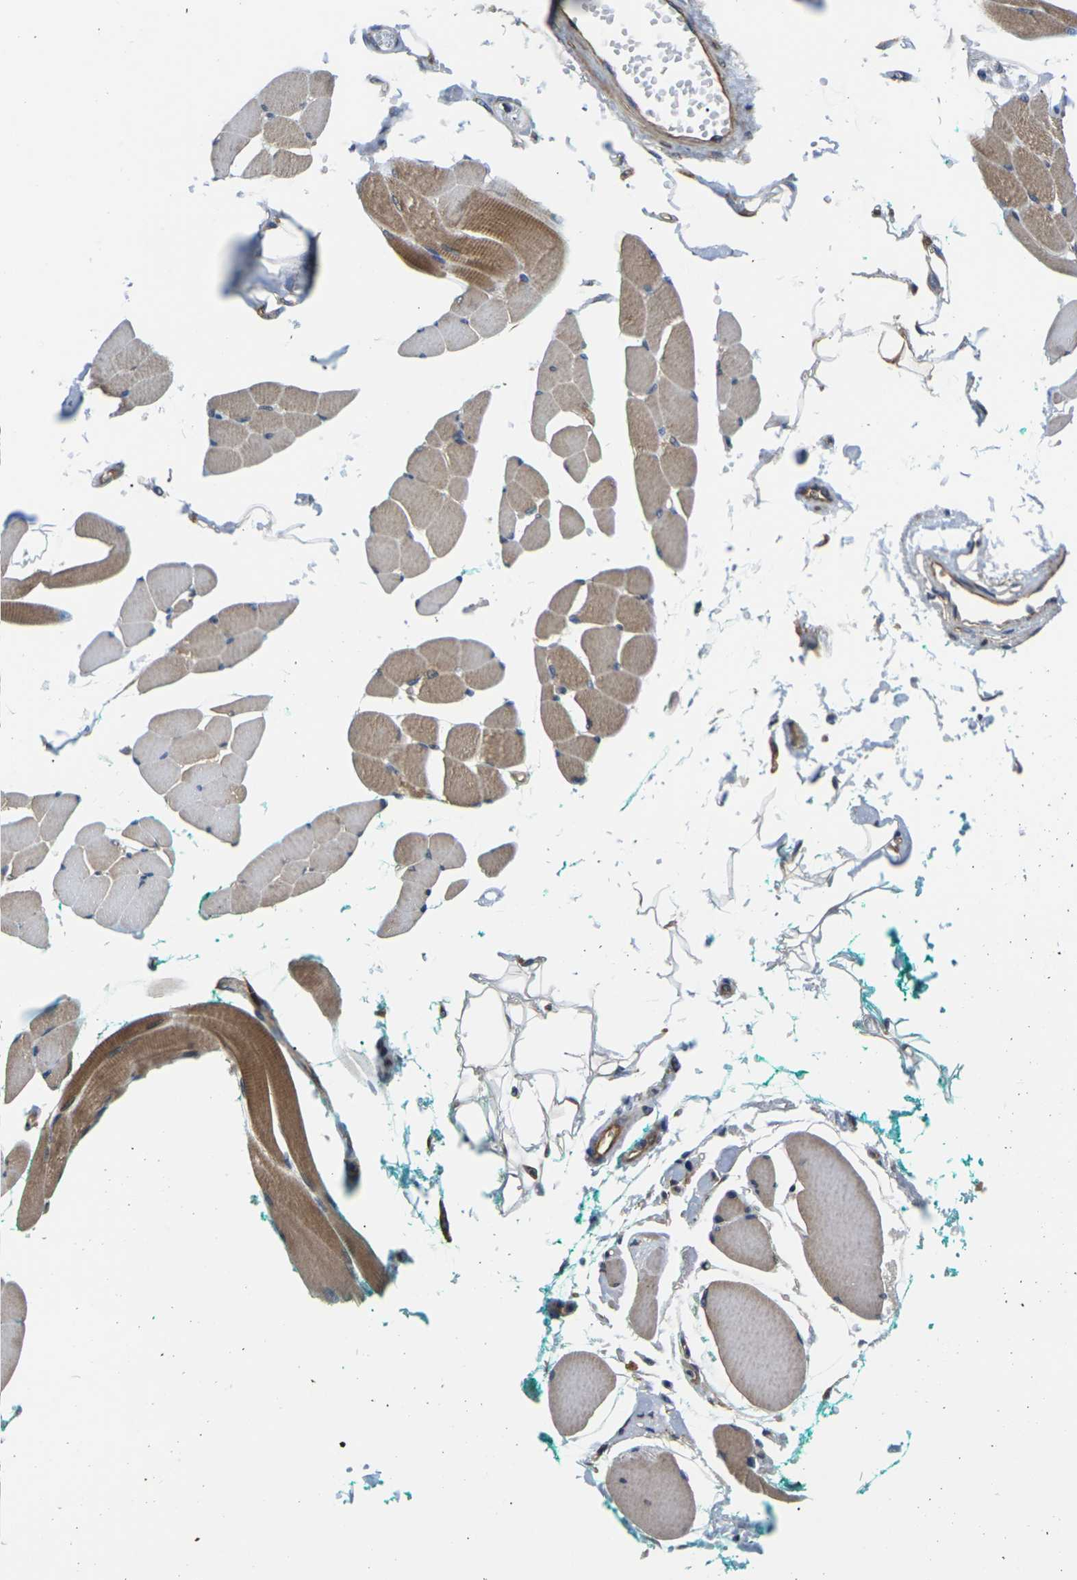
{"staining": {"intensity": "moderate", "quantity": ">75%", "location": "cytoplasmic/membranous"}, "tissue": "skeletal muscle", "cell_type": "Myocytes", "image_type": "normal", "snomed": [{"axis": "morphology", "description": "Normal tissue, NOS"}, {"axis": "topography", "description": "Skeletal muscle"}, {"axis": "topography", "description": "Oral tissue"}, {"axis": "topography", "description": "Peripheral nerve tissue"}], "caption": "IHC micrograph of benign skeletal muscle: skeletal muscle stained using immunohistochemistry displays medium levels of moderate protein expression localized specifically in the cytoplasmic/membranous of myocytes, appearing as a cytoplasmic/membranous brown color.", "gene": "NRAS", "patient": {"sex": "female", "age": 84}}